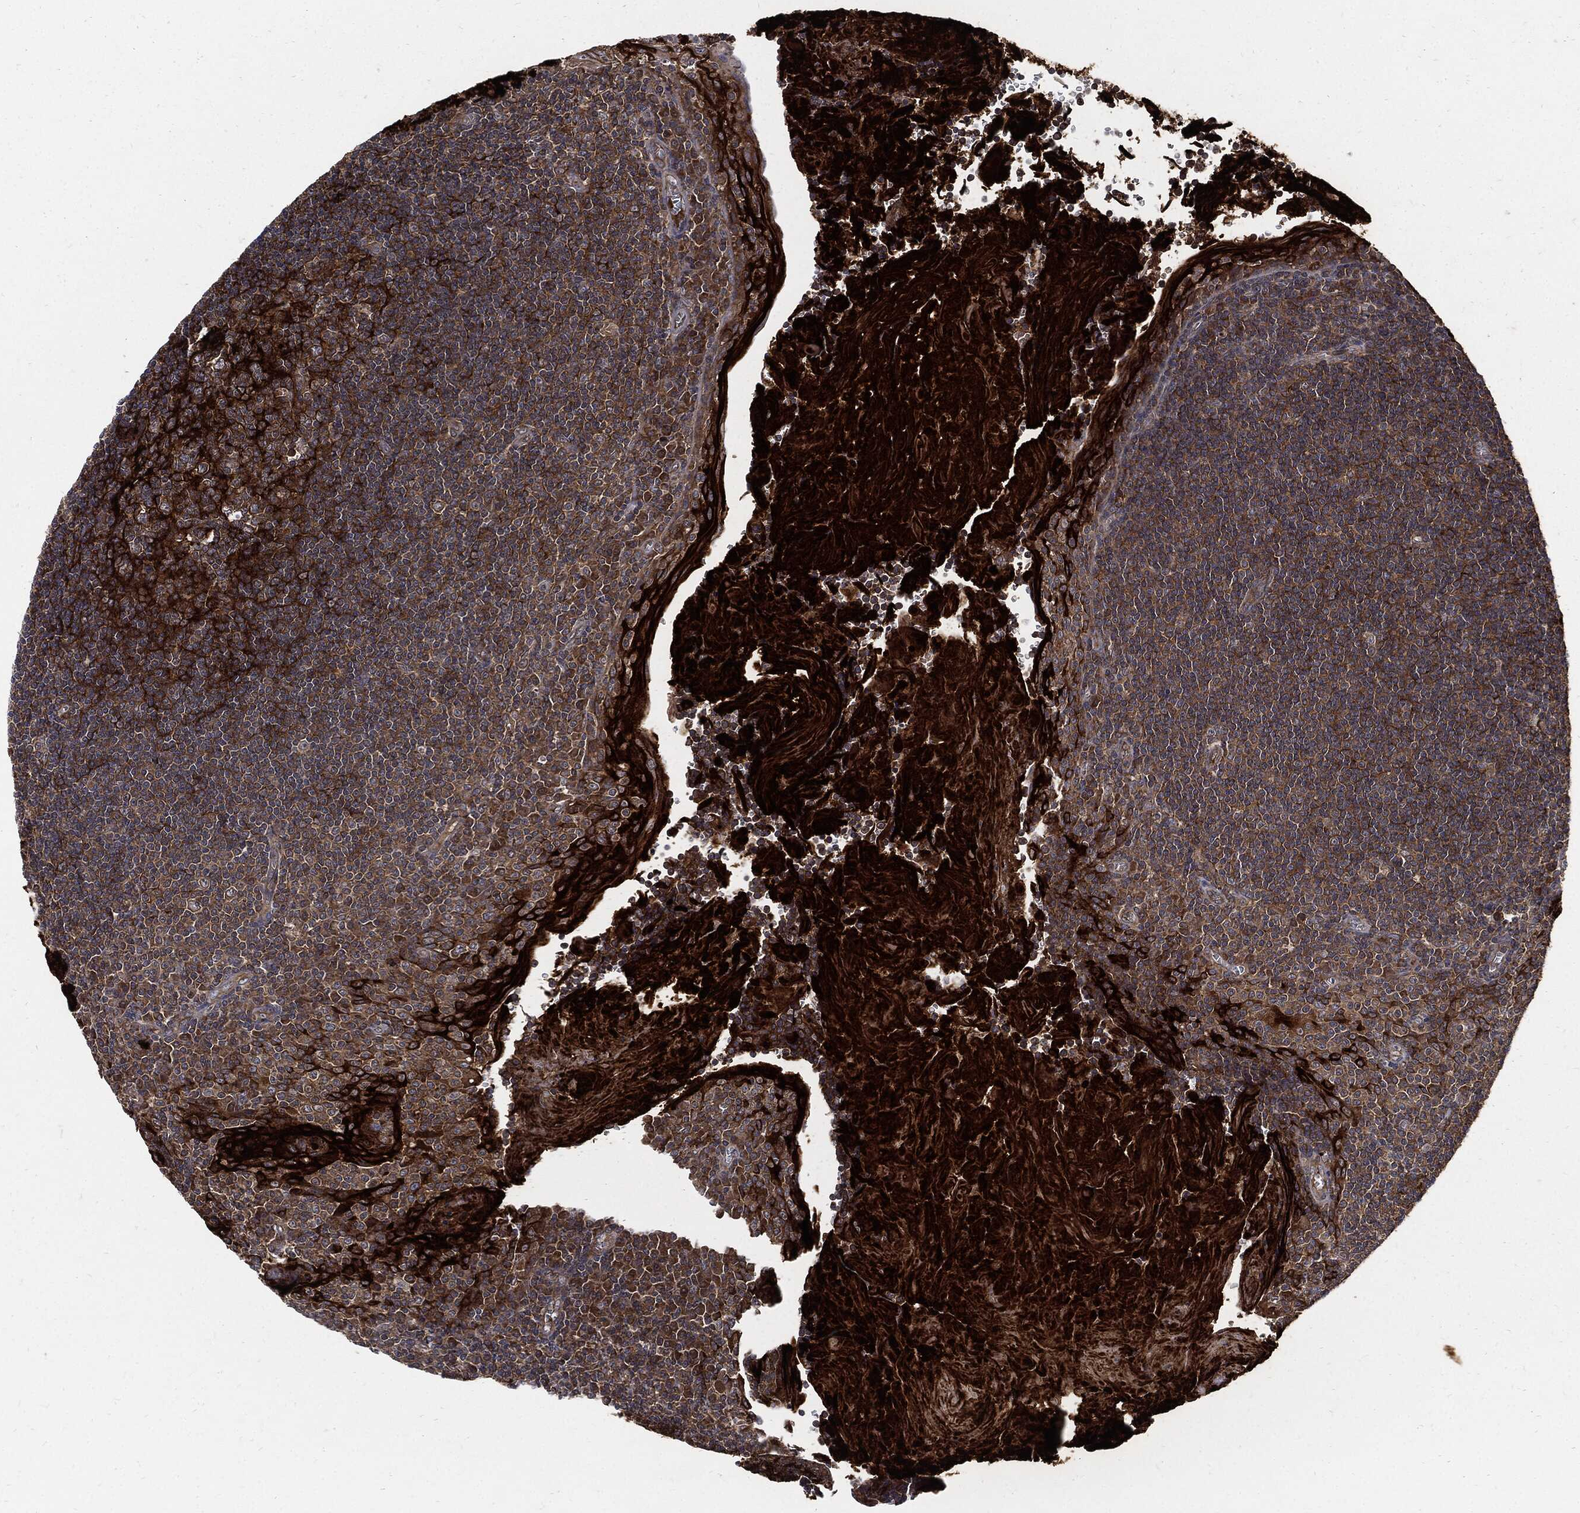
{"staining": {"intensity": "strong", "quantity": "25%-75%", "location": "cytoplasmic/membranous"}, "tissue": "tonsil", "cell_type": "Germinal center cells", "image_type": "normal", "snomed": [{"axis": "morphology", "description": "Normal tissue, NOS"}, {"axis": "morphology", "description": "Inflammation, NOS"}, {"axis": "topography", "description": "Tonsil"}], "caption": "This photomicrograph shows immunohistochemistry staining of benign human tonsil, with high strong cytoplasmic/membranous positivity in about 25%-75% of germinal center cells.", "gene": "CLU", "patient": {"sex": "female", "age": 31}}